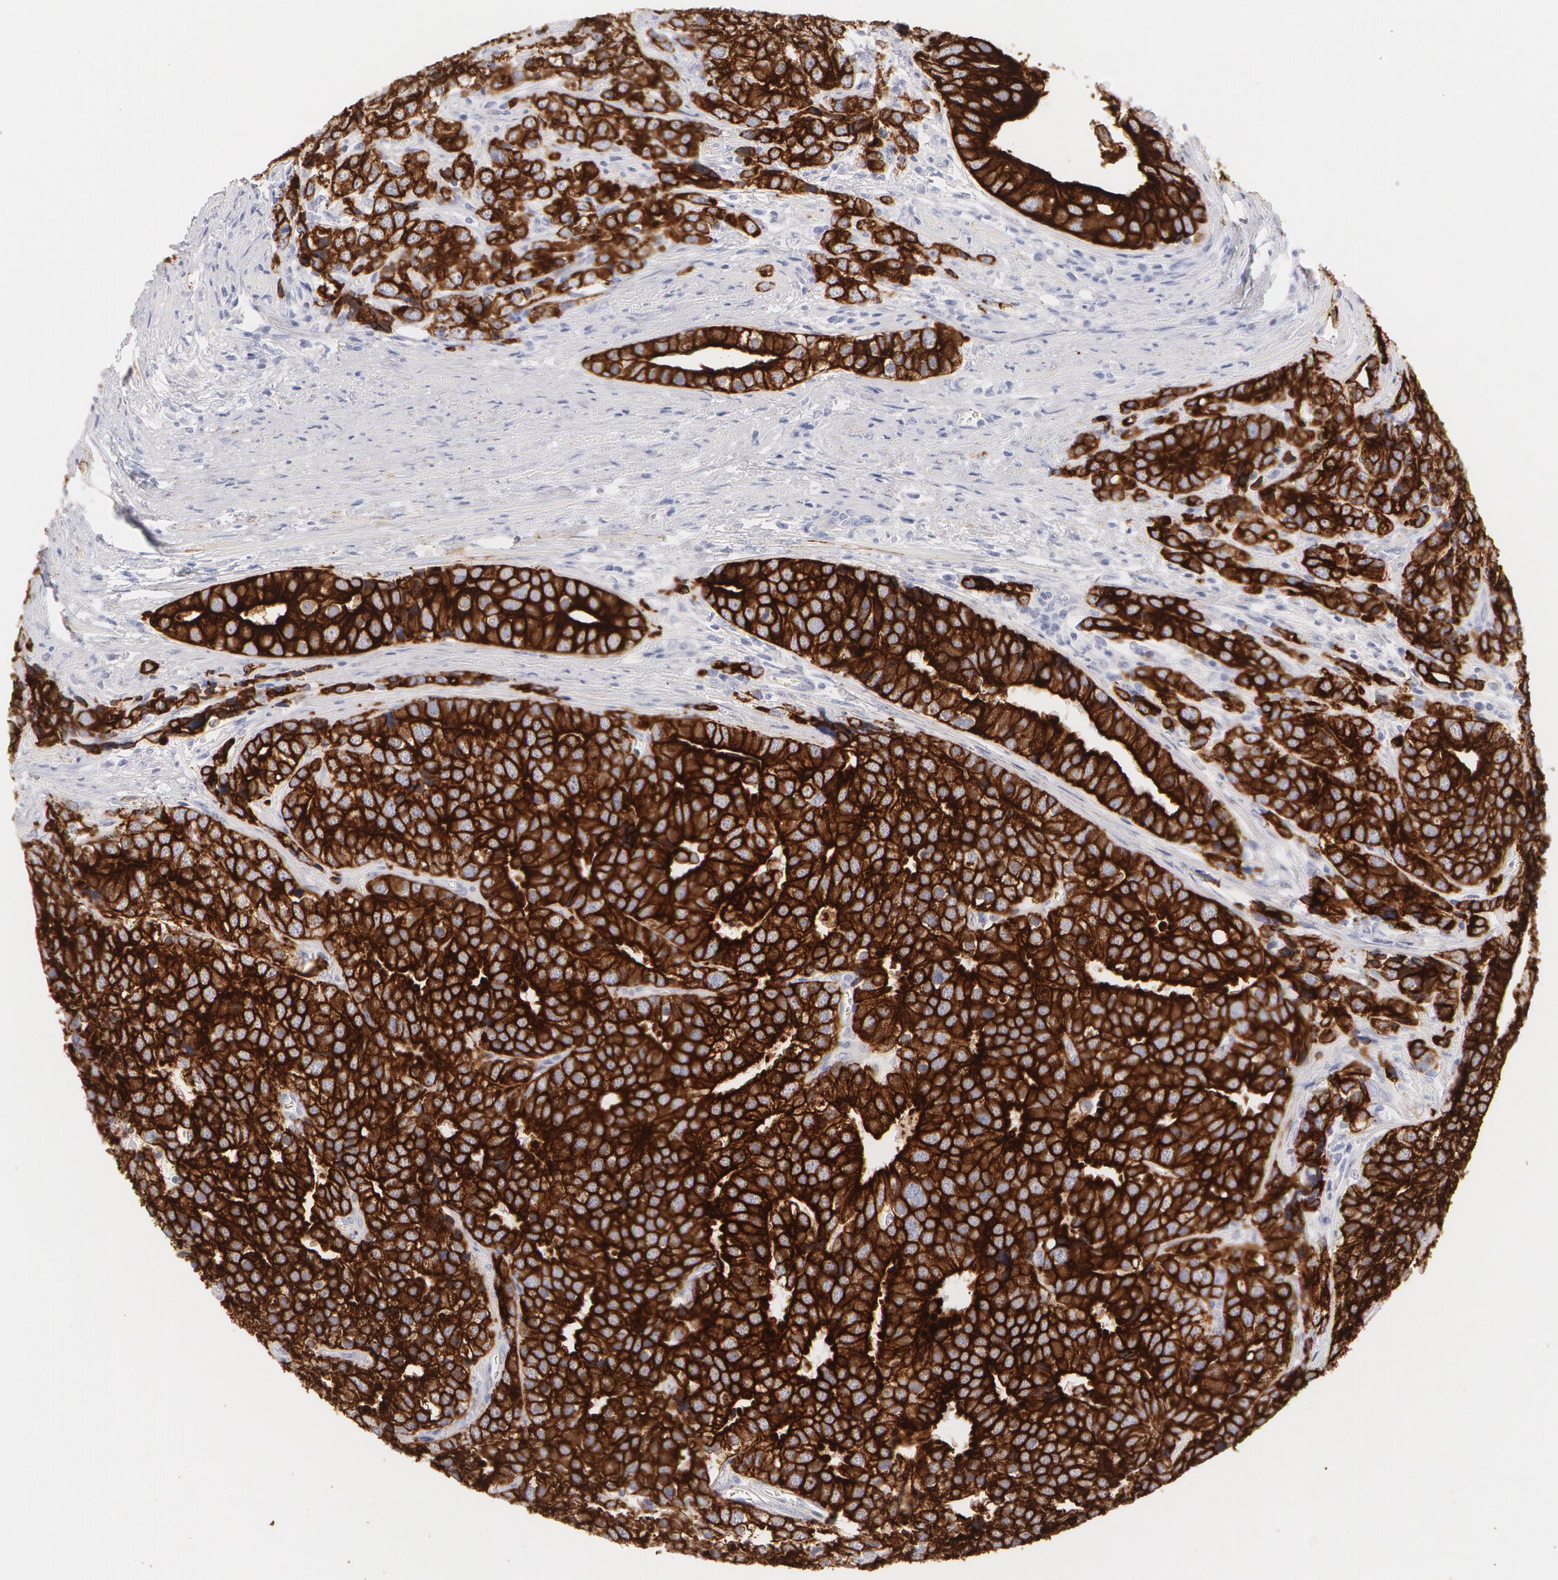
{"staining": {"intensity": "strong", "quantity": ">75%", "location": "cytoplasmic/membranous"}, "tissue": "prostate cancer", "cell_type": "Tumor cells", "image_type": "cancer", "snomed": [{"axis": "morphology", "description": "Adenocarcinoma, High grade"}, {"axis": "topography", "description": "Prostate"}], "caption": "DAB (3,3'-diaminobenzidine) immunohistochemical staining of human prostate cancer (high-grade adenocarcinoma) exhibits strong cytoplasmic/membranous protein expression in approximately >75% of tumor cells.", "gene": "KRT8", "patient": {"sex": "male", "age": 71}}